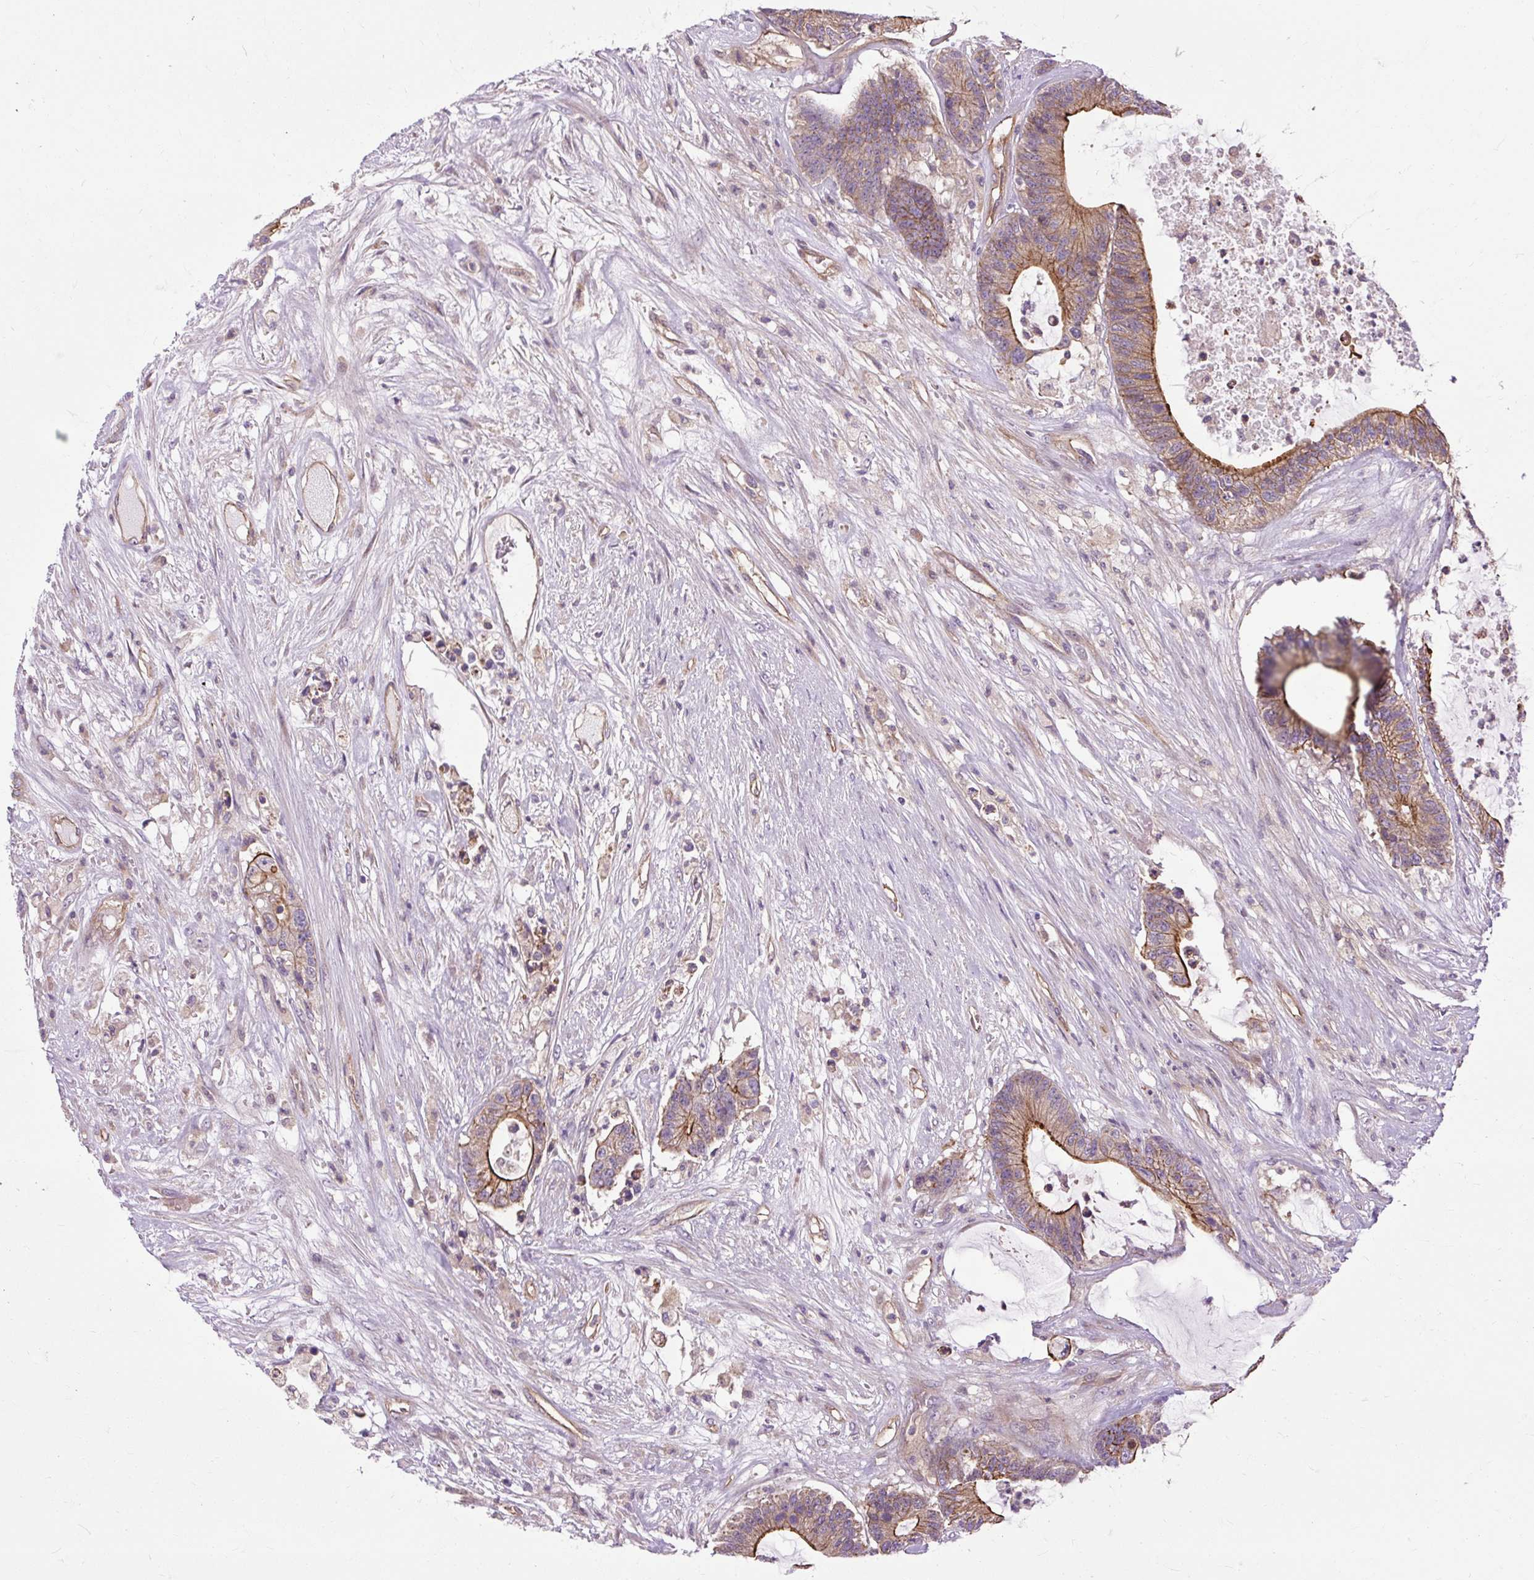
{"staining": {"intensity": "strong", "quantity": "25%-75%", "location": "cytoplasmic/membranous"}, "tissue": "colorectal cancer", "cell_type": "Tumor cells", "image_type": "cancer", "snomed": [{"axis": "morphology", "description": "Adenocarcinoma, NOS"}, {"axis": "topography", "description": "Colon"}], "caption": "Strong cytoplasmic/membranous expression for a protein is present in approximately 25%-75% of tumor cells of colorectal cancer (adenocarcinoma) using immunohistochemistry (IHC).", "gene": "CCDC93", "patient": {"sex": "female", "age": 84}}